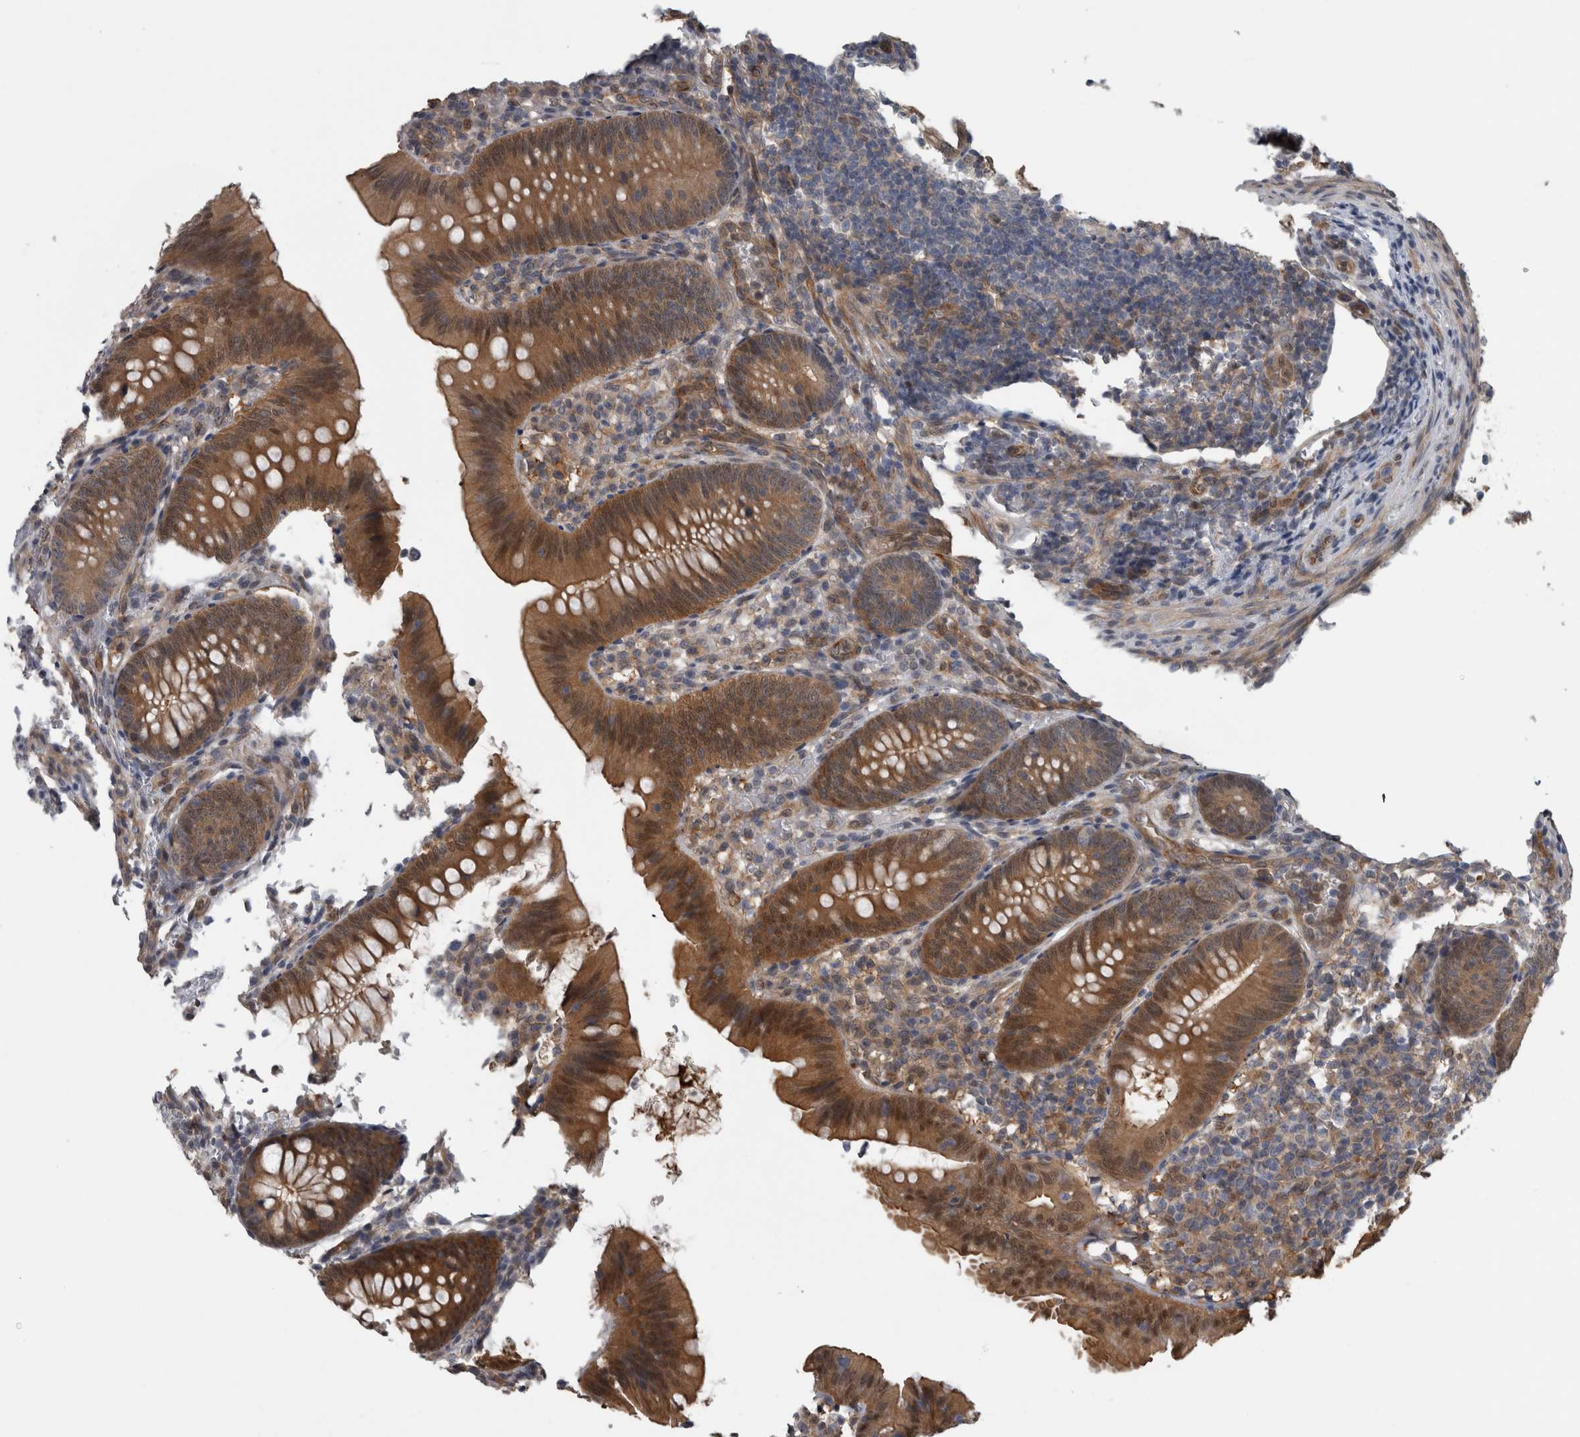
{"staining": {"intensity": "strong", "quantity": ">75%", "location": "cytoplasmic/membranous,nuclear"}, "tissue": "appendix", "cell_type": "Glandular cells", "image_type": "normal", "snomed": [{"axis": "morphology", "description": "Normal tissue, NOS"}, {"axis": "topography", "description": "Appendix"}], "caption": "Immunohistochemistry histopathology image of normal appendix: appendix stained using immunohistochemistry exhibits high levels of strong protein expression localized specifically in the cytoplasmic/membranous,nuclear of glandular cells, appearing as a cytoplasmic/membranous,nuclear brown color.", "gene": "NAPRT", "patient": {"sex": "male", "age": 1}}